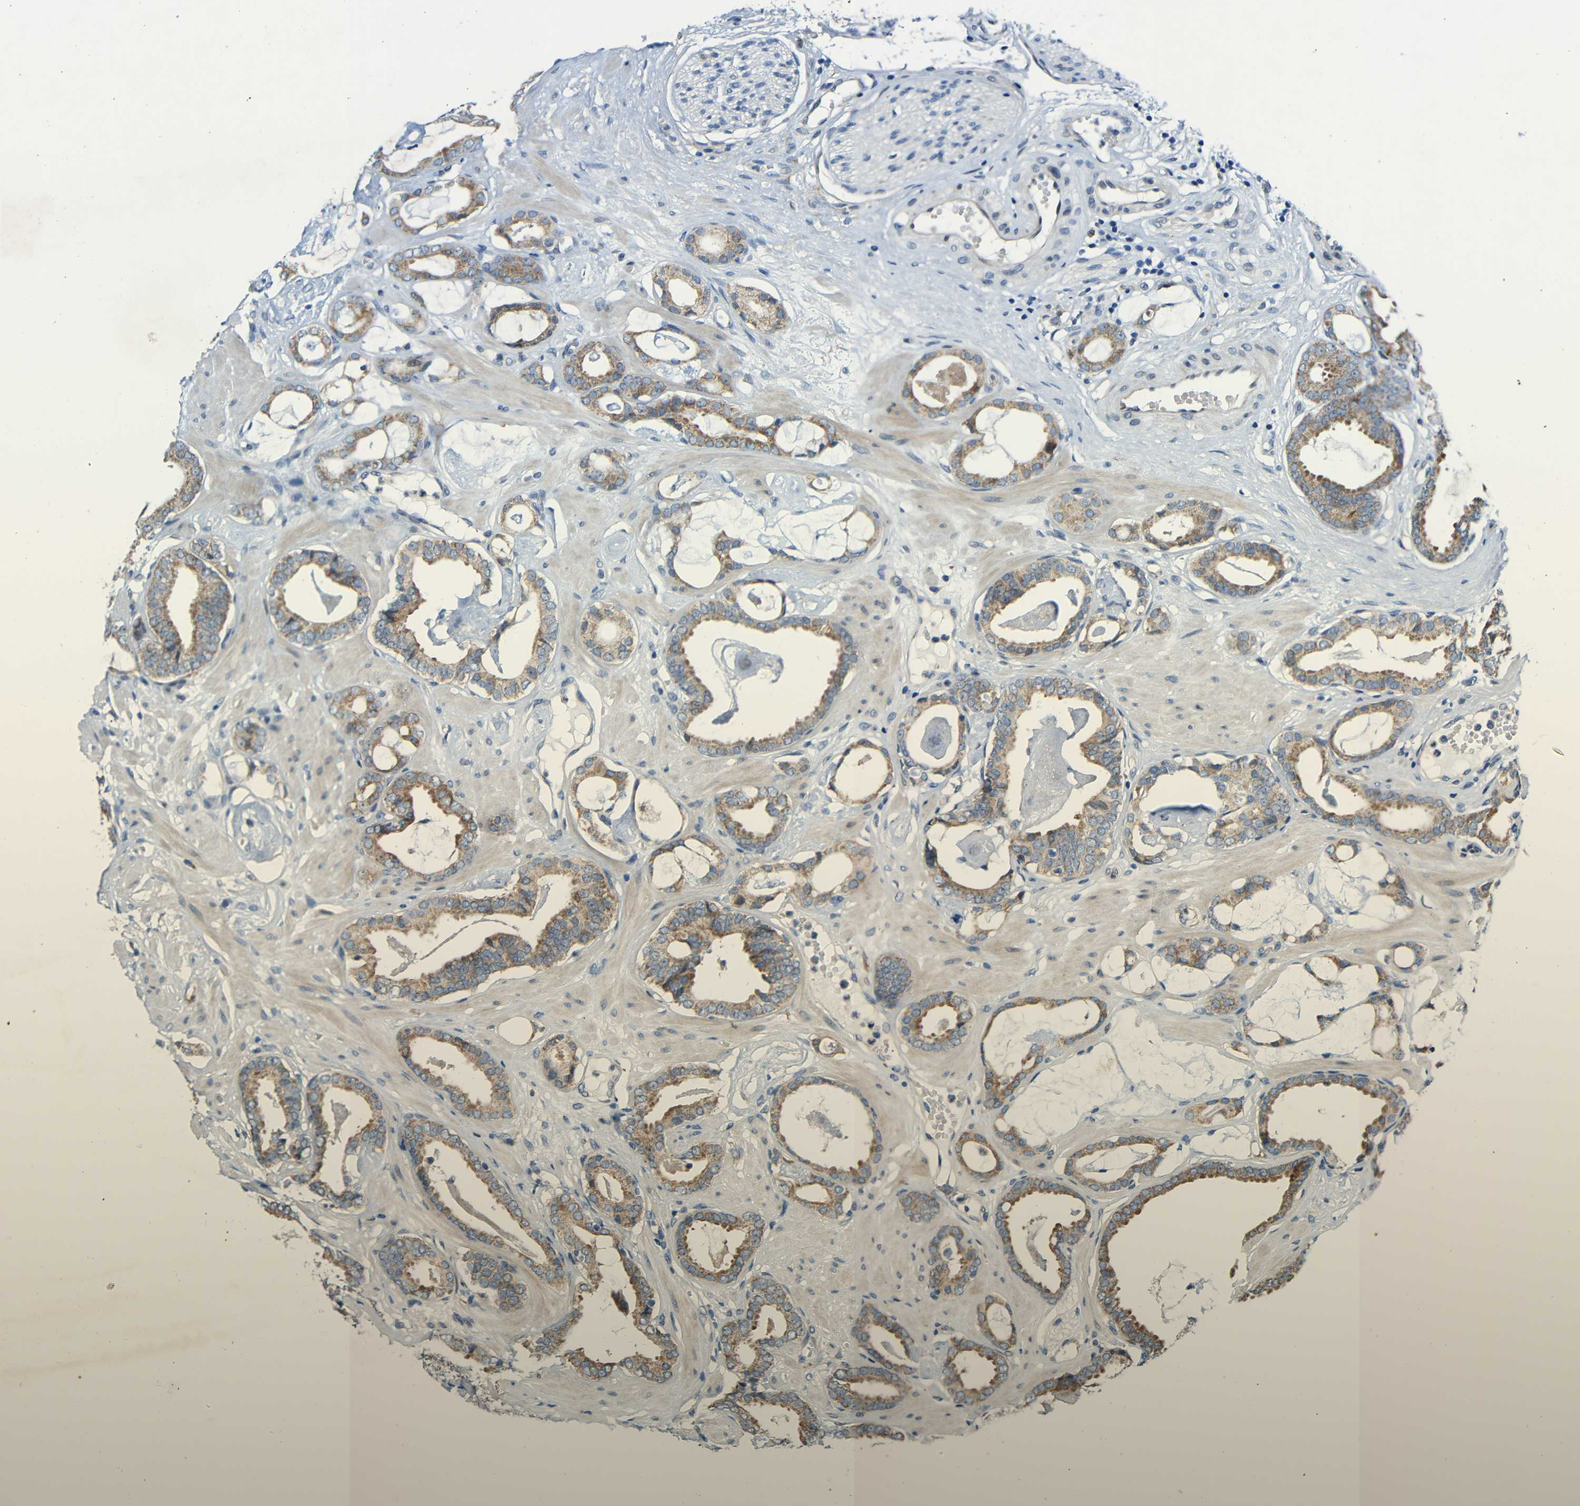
{"staining": {"intensity": "weak", "quantity": ">75%", "location": "cytoplasmic/membranous"}, "tissue": "prostate cancer", "cell_type": "Tumor cells", "image_type": "cancer", "snomed": [{"axis": "morphology", "description": "Adenocarcinoma, Low grade"}, {"axis": "topography", "description": "Prostate"}], "caption": "There is low levels of weak cytoplasmic/membranous staining in tumor cells of prostate cancer (adenocarcinoma (low-grade)), as demonstrated by immunohistochemical staining (brown color).", "gene": "TMEM25", "patient": {"sex": "male", "age": 53}}